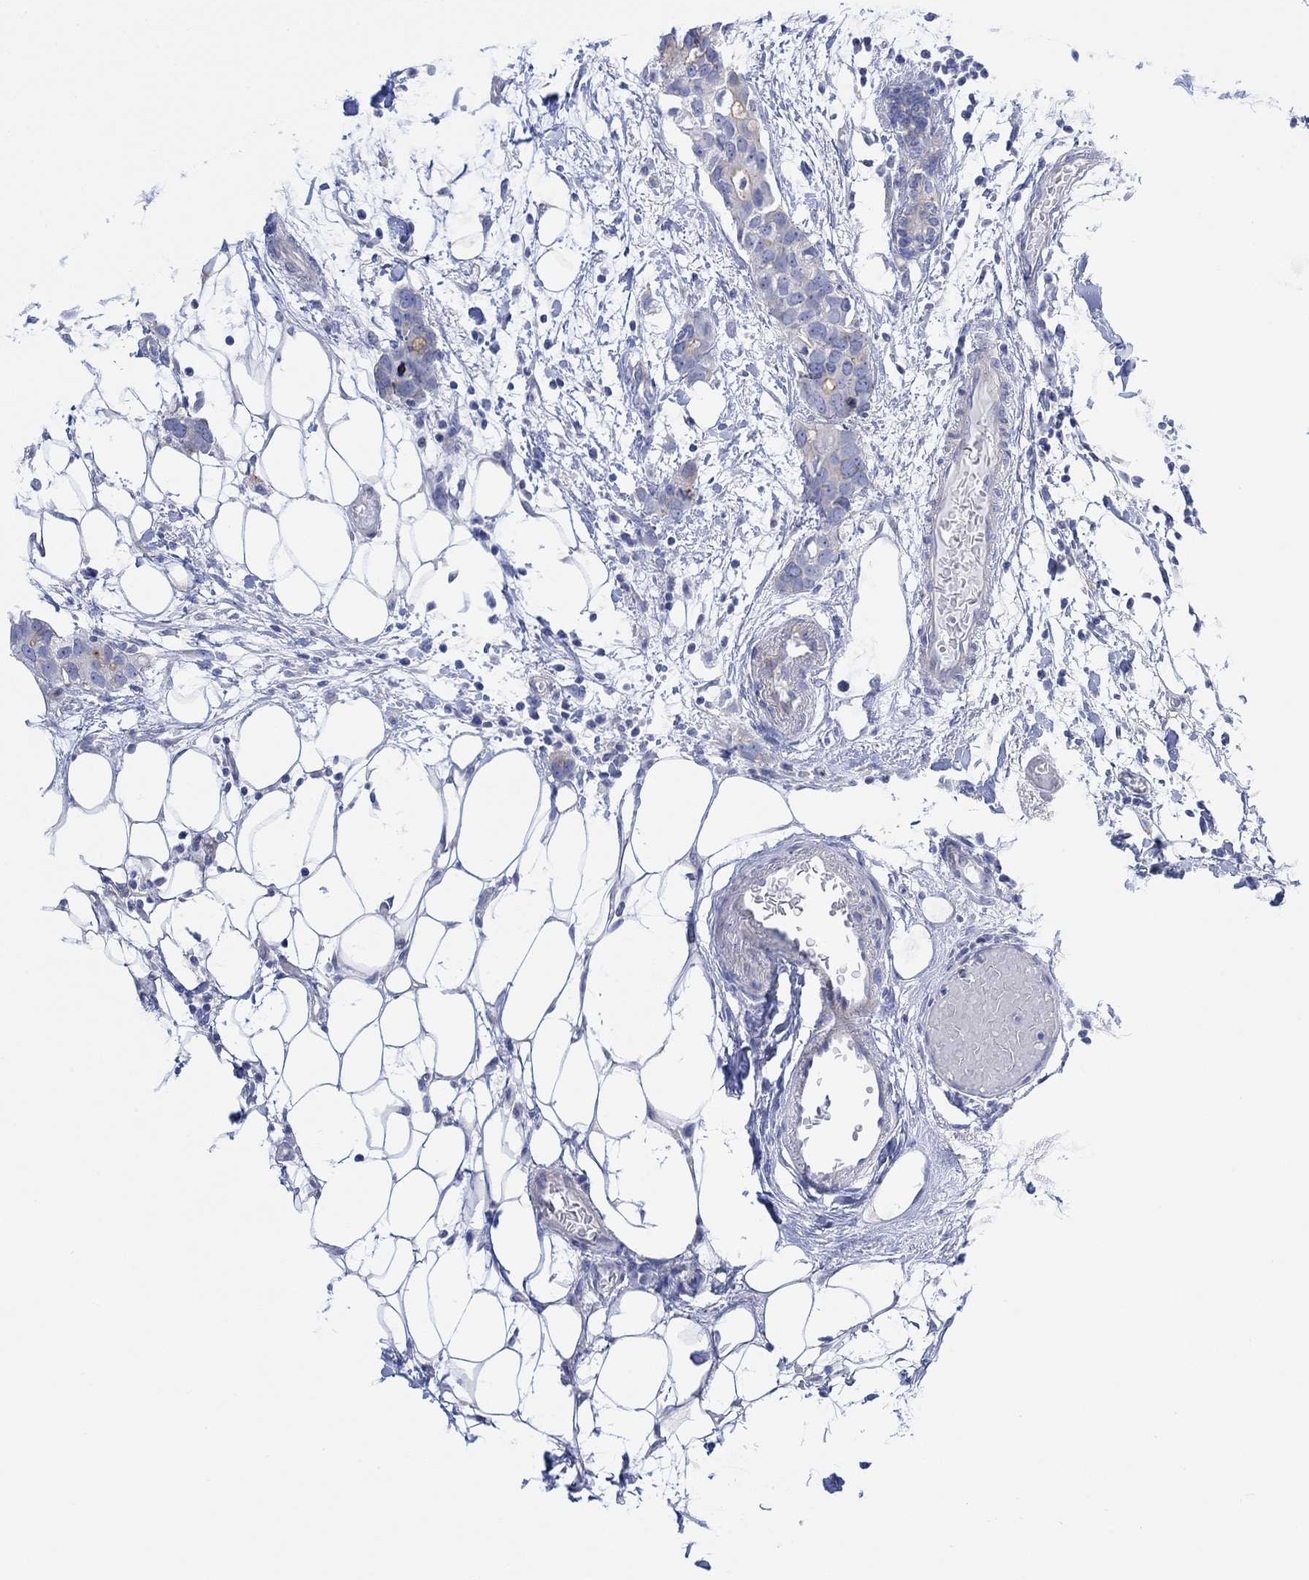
{"staining": {"intensity": "negative", "quantity": "none", "location": "none"}, "tissue": "breast cancer", "cell_type": "Tumor cells", "image_type": "cancer", "snomed": [{"axis": "morphology", "description": "Duct carcinoma"}, {"axis": "topography", "description": "Breast"}], "caption": "Immunohistochemistry (IHC) of human breast cancer (intraductal carcinoma) reveals no expression in tumor cells.", "gene": "TLDC2", "patient": {"sex": "female", "age": 83}}